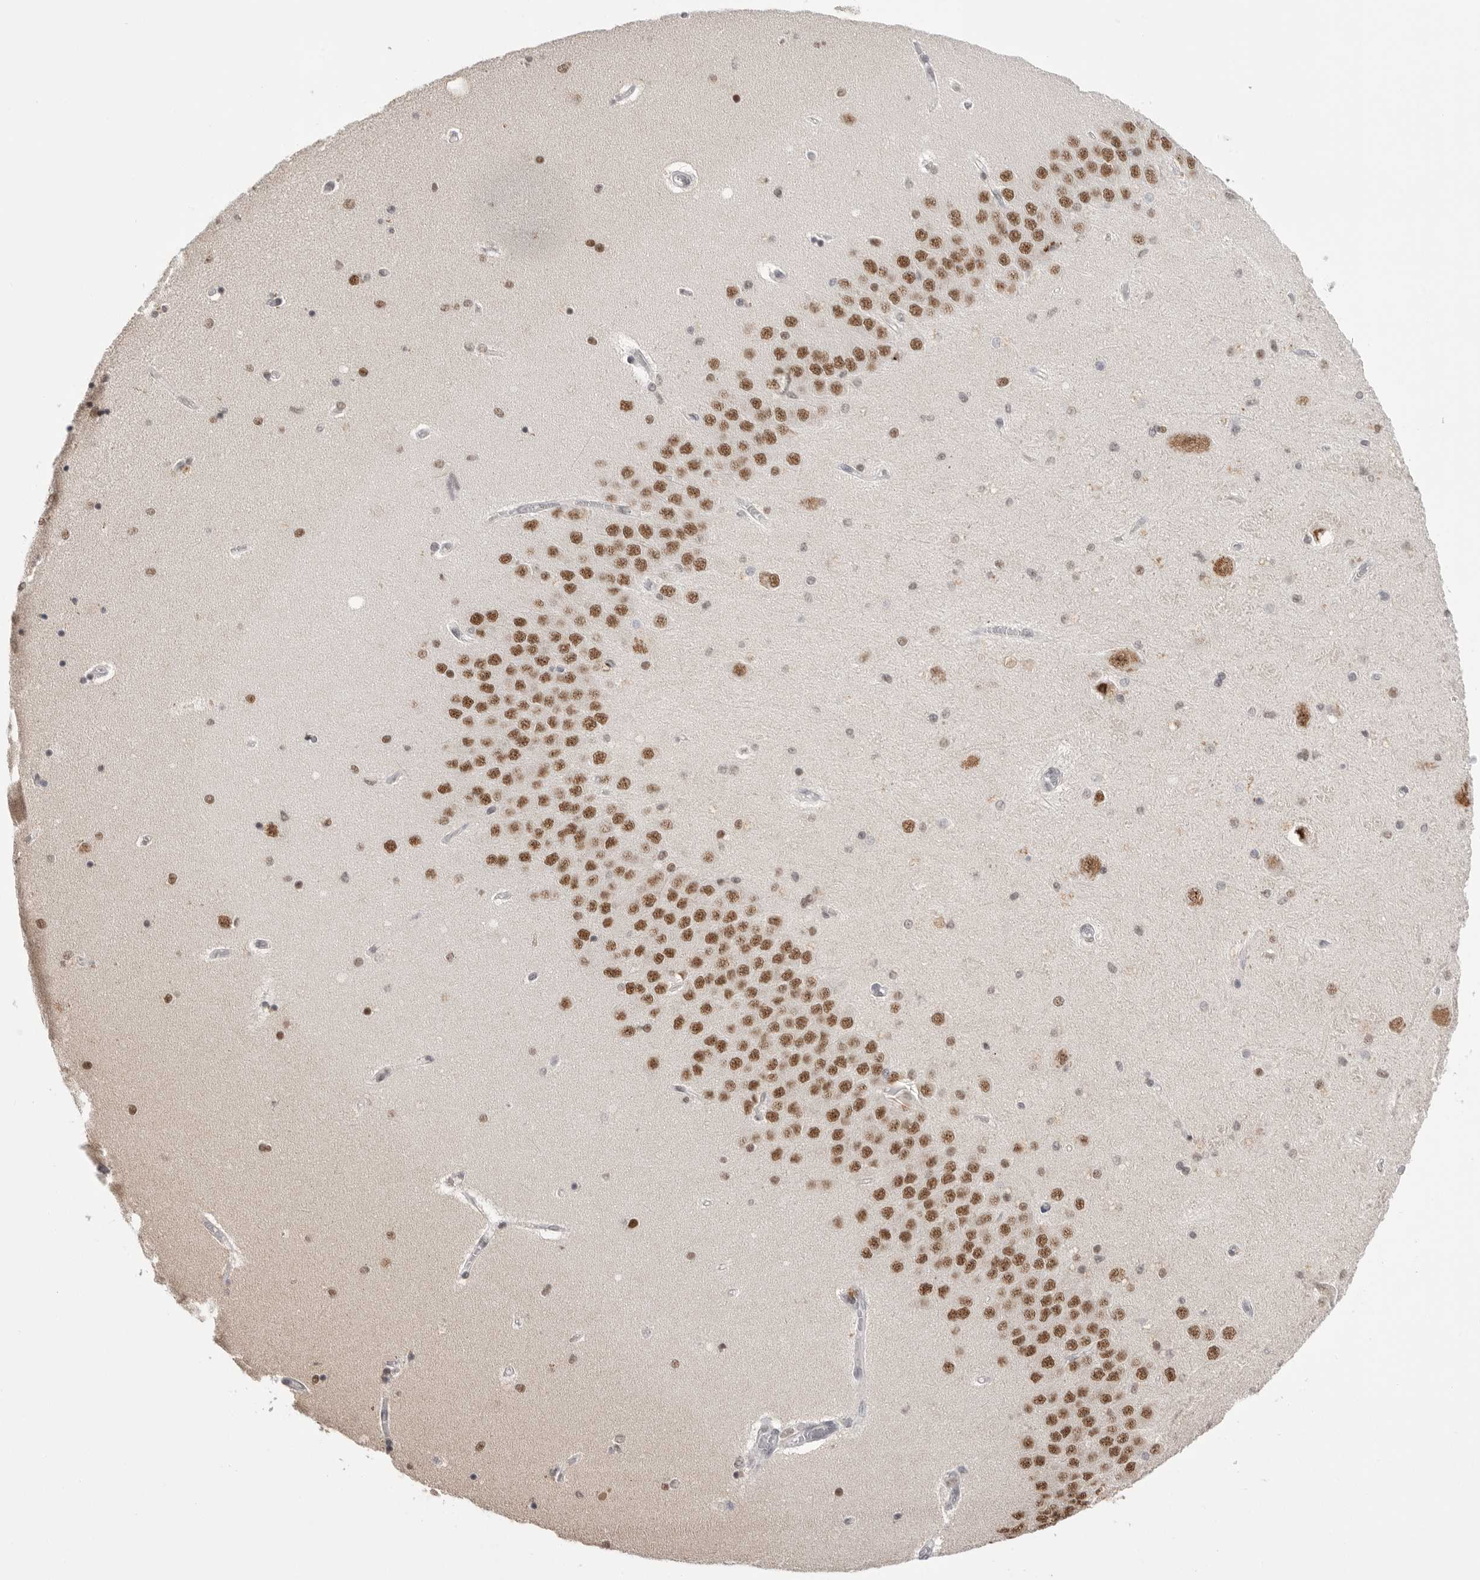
{"staining": {"intensity": "strong", "quantity": "<25%", "location": "nuclear"}, "tissue": "hippocampus", "cell_type": "Glial cells", "image_type": "normal", "snomed": [{"axis": "morphology", "description": "Normal tissue, NOS"}, {"axis": "topography", "description": "Hippocampus"}], "caption": "Immunohistochemical staining of unremarkable human hippocampus reveals strong nuclear protein positivity in approximately <25% of glial cells. The staining was performed using DAB to visualize the protein expression in brown, while the nuclei were stained in blue with hematoxylin (Magnification: 20x).", "gene": "BCLAF3", "patient": {"sex": "female", "age": 54}}